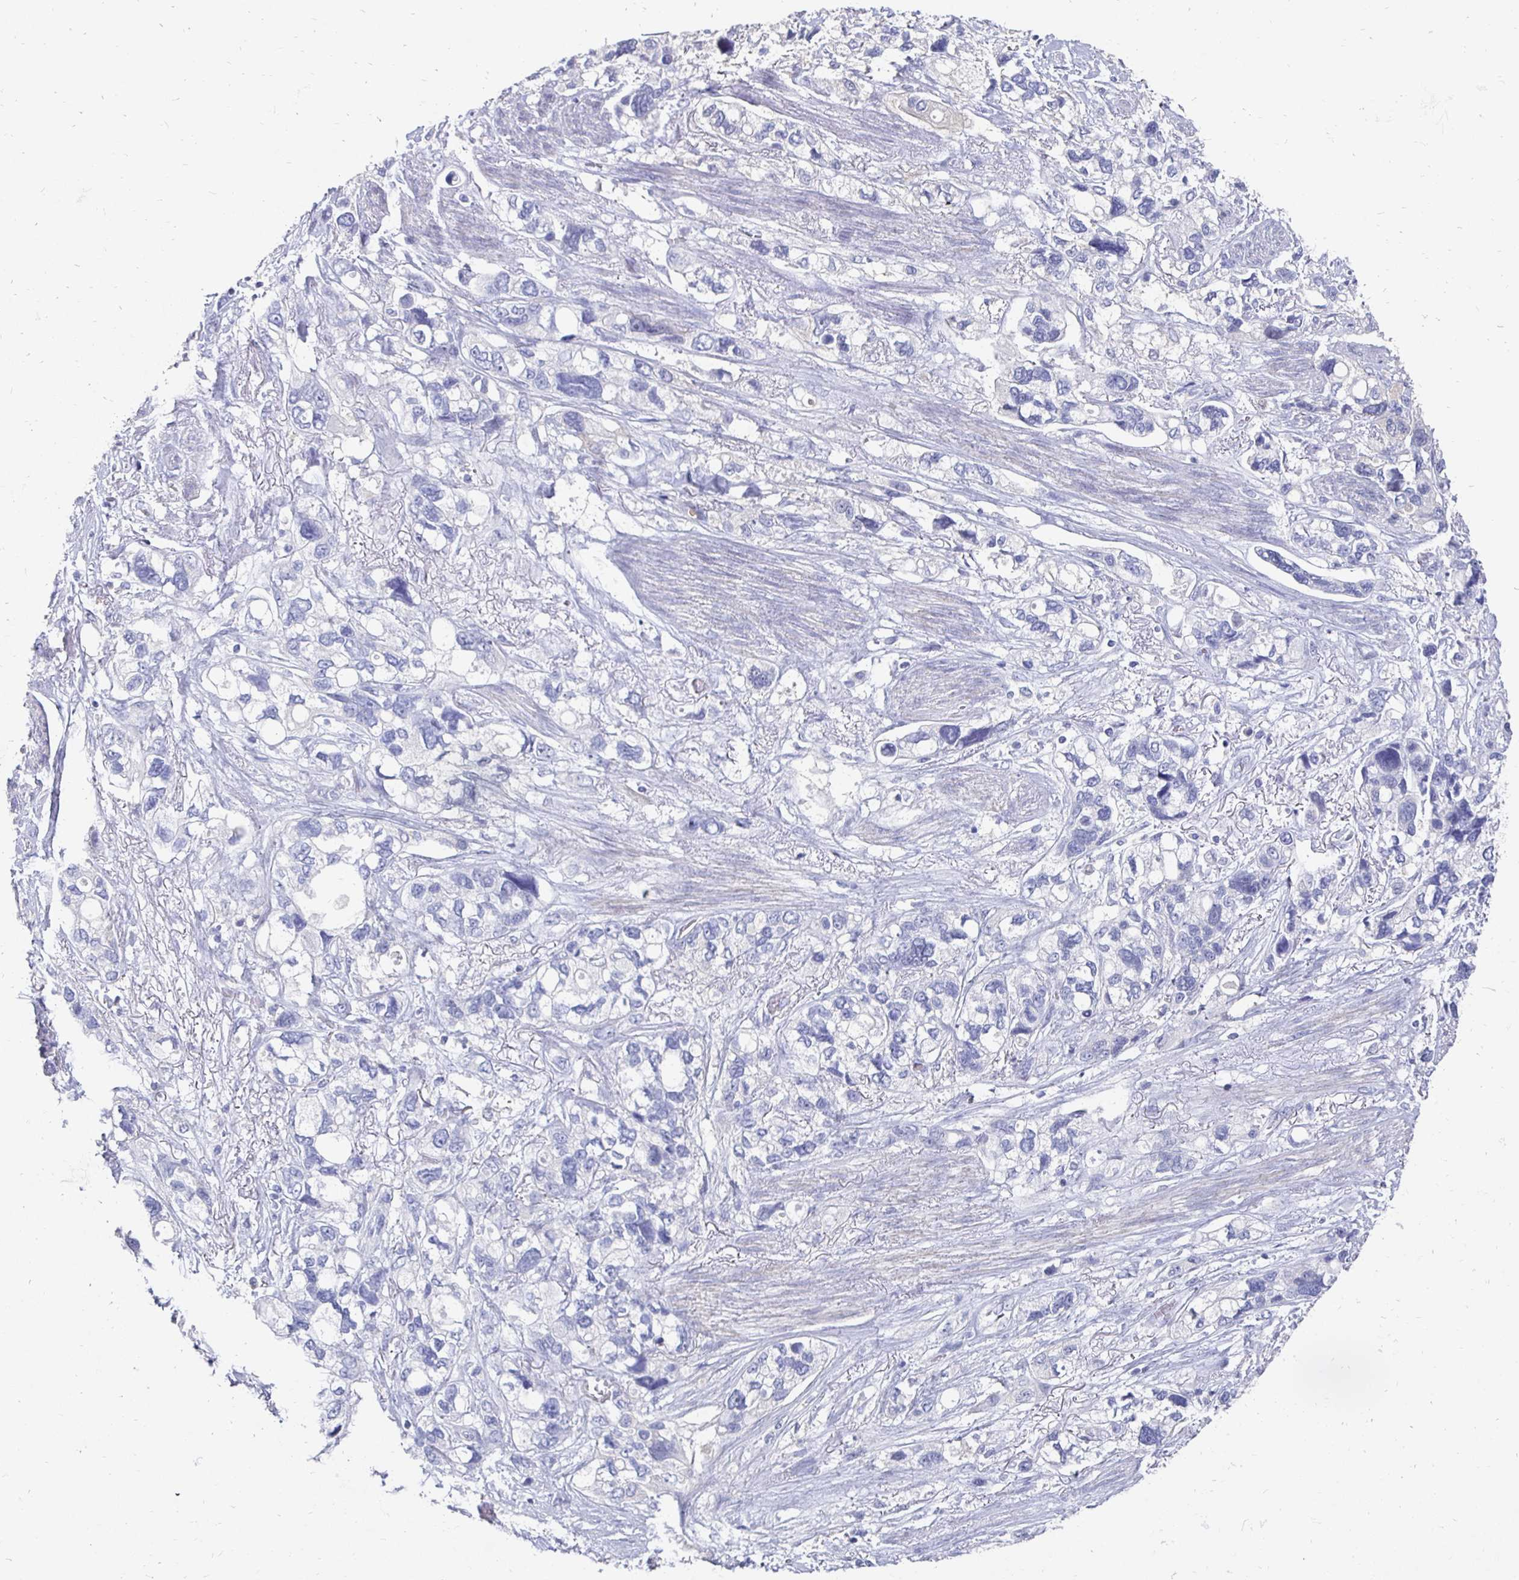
{"staining": {"intensity": "negative", "quantity": "none", "location": "none"}, "tissue": "stomach cancer", "cell_type": "Tumor cells", "image_type": "cancer", "snomed": [{"axis": "morphology", "description": "Adenocarcinoma, NOS"}, {"axis": "topography", "description": "Stomach, upper"}], "caption": "Immunohistochemistry (IHC) photomicrograph of neoplastic tissue: stomach cancer (adenocarcinoma) stained with DAB (3,3'-diaminobenzidine) shows no significant protein expression in tumor cells.", "gene": "SYCP3", "patient": {"sex": "female", "age": 81}}